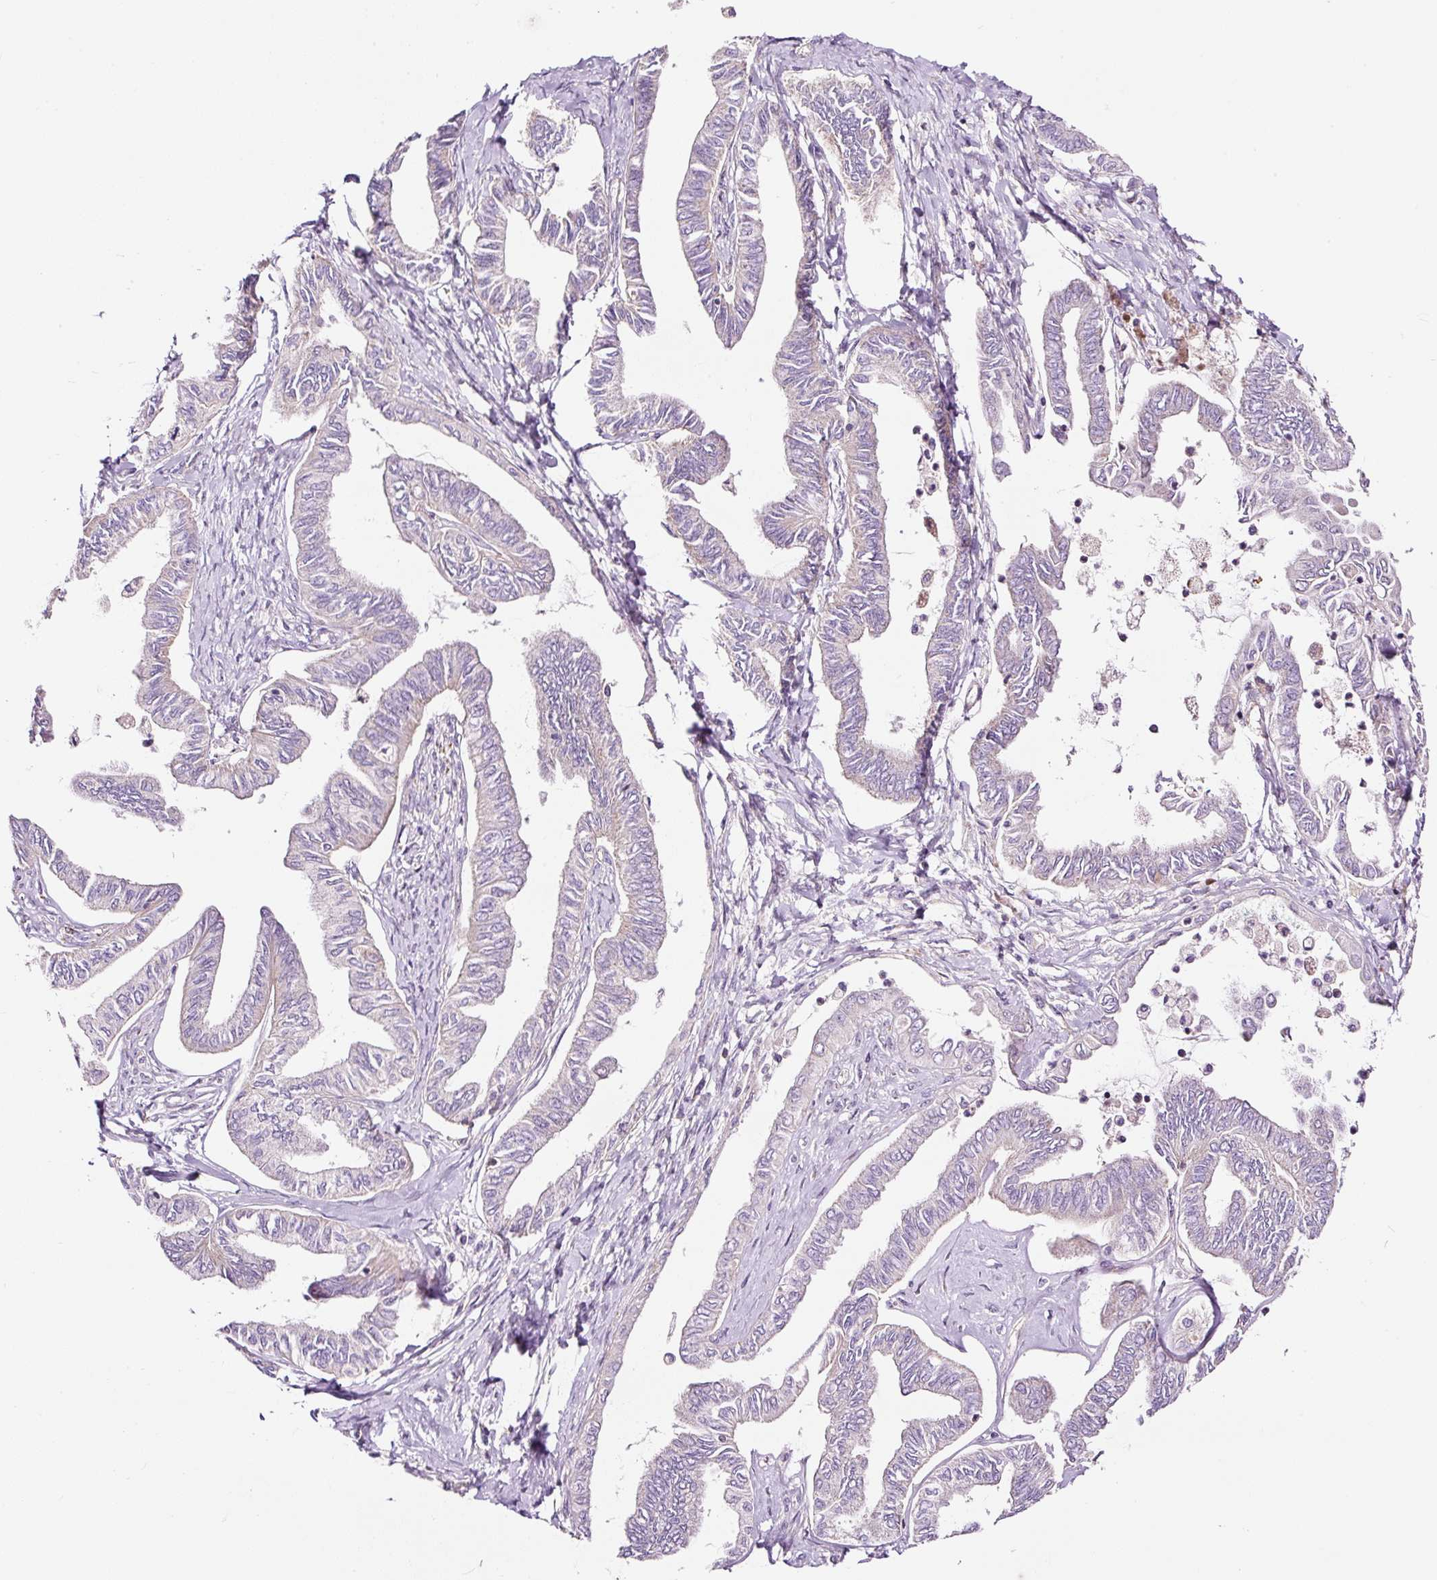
{"staining": {"intensity": "negative", "quantity": "none", "location": "none"}, "tissue": "ovarian cancer", "cell_type": "Tumor cells", "image_type": "cancer", "snomed": [{"axis": "morphology", "description": "Carcinoma, endometroid"}, {"axis": "topography", "description": "Ovary"}], "caption": "Immunohistochemical staining of human ovarian cancer (endometroid carcinoma) reveals no significant expression in tumor cells. The staining is performed using DAB brown chromogen with nuclei counter-stained in using hematoxylin.", "gene": "BOLA3", "patient": {"sex": "female", "age": 70}}